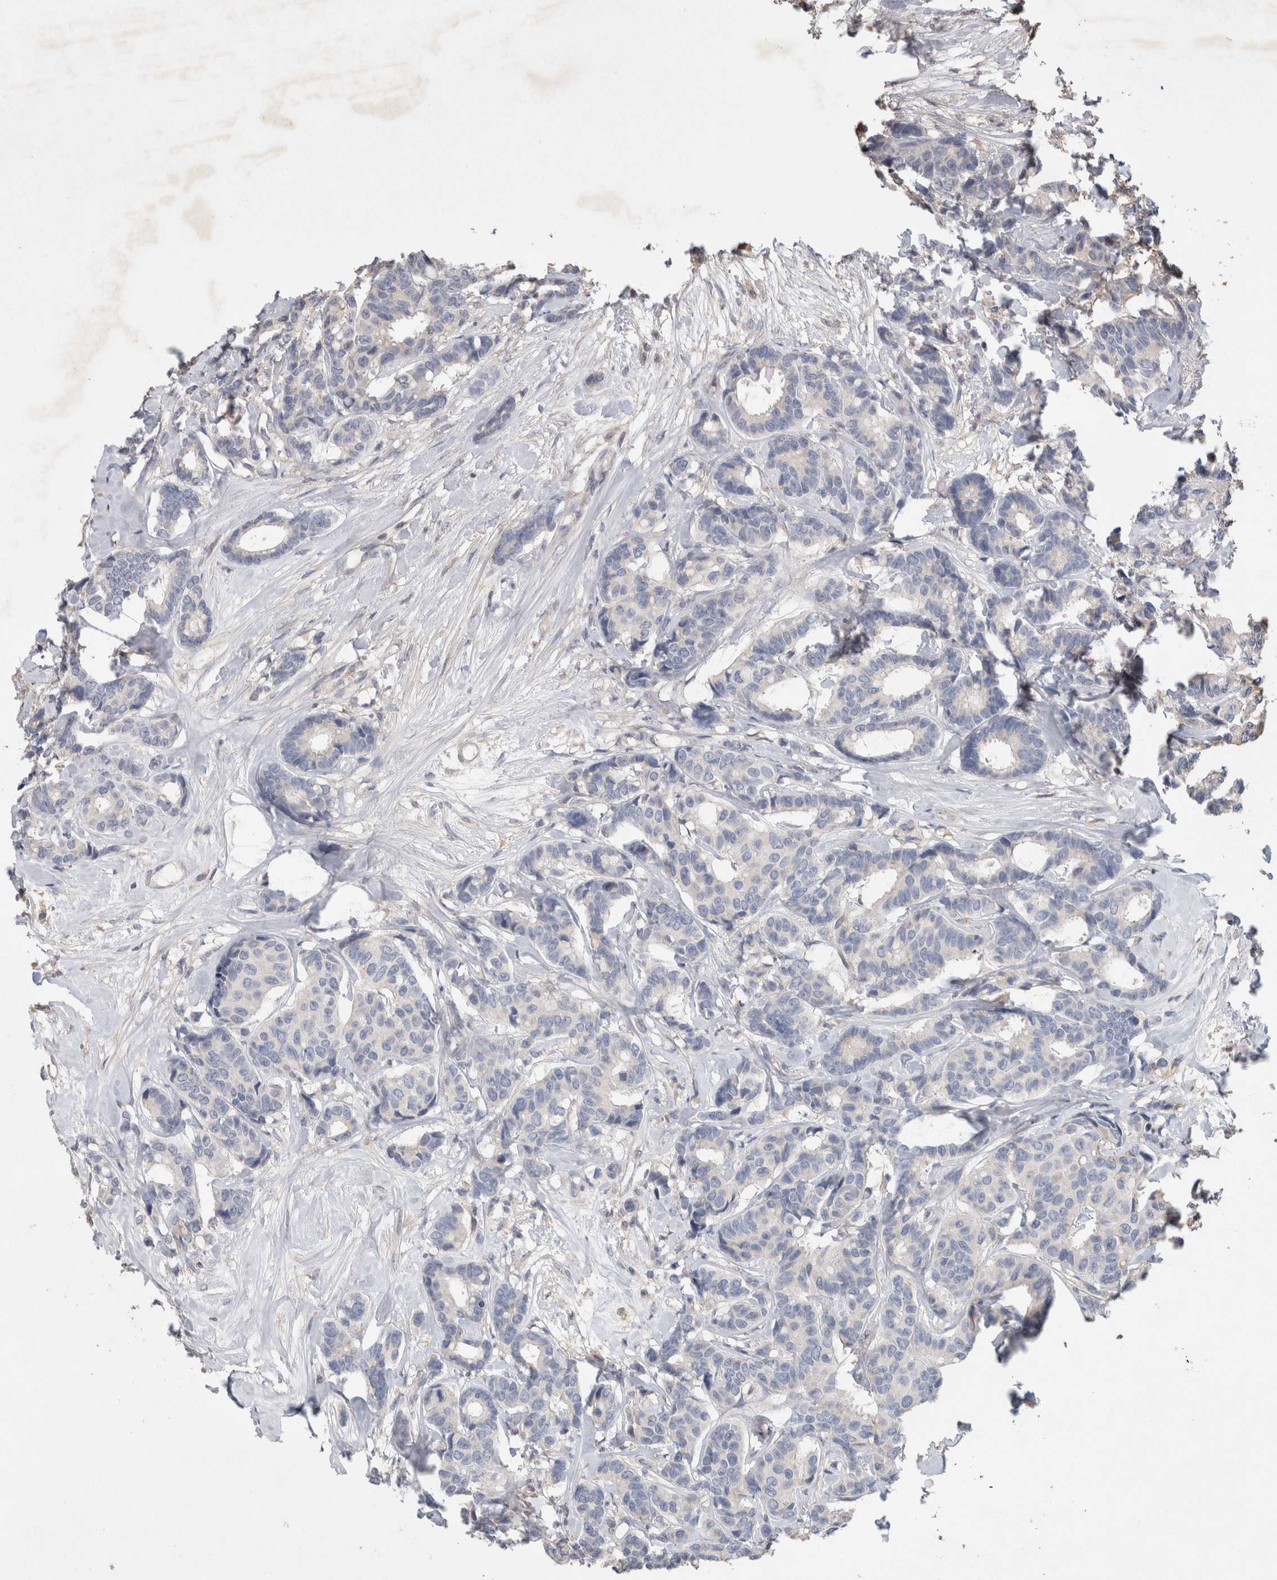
{"staining": {"intensity": "negative", "quantity": "none", "location": "none"}, "tissue": "breast cancer", "cell_type": "Tumor cells", "image_type": "cancer", "snomed": [{"axis": "morphology", "description": "Duct carcinoma"}, {"axis": "topography", "description": "Breast"}], "caption": "This is an immunohistochemistry photomicrograph of human breast cancer. There is no staining in tumor cells.", "gene": "TRIM5", "patient": {"sex": "female", "age": 87}}